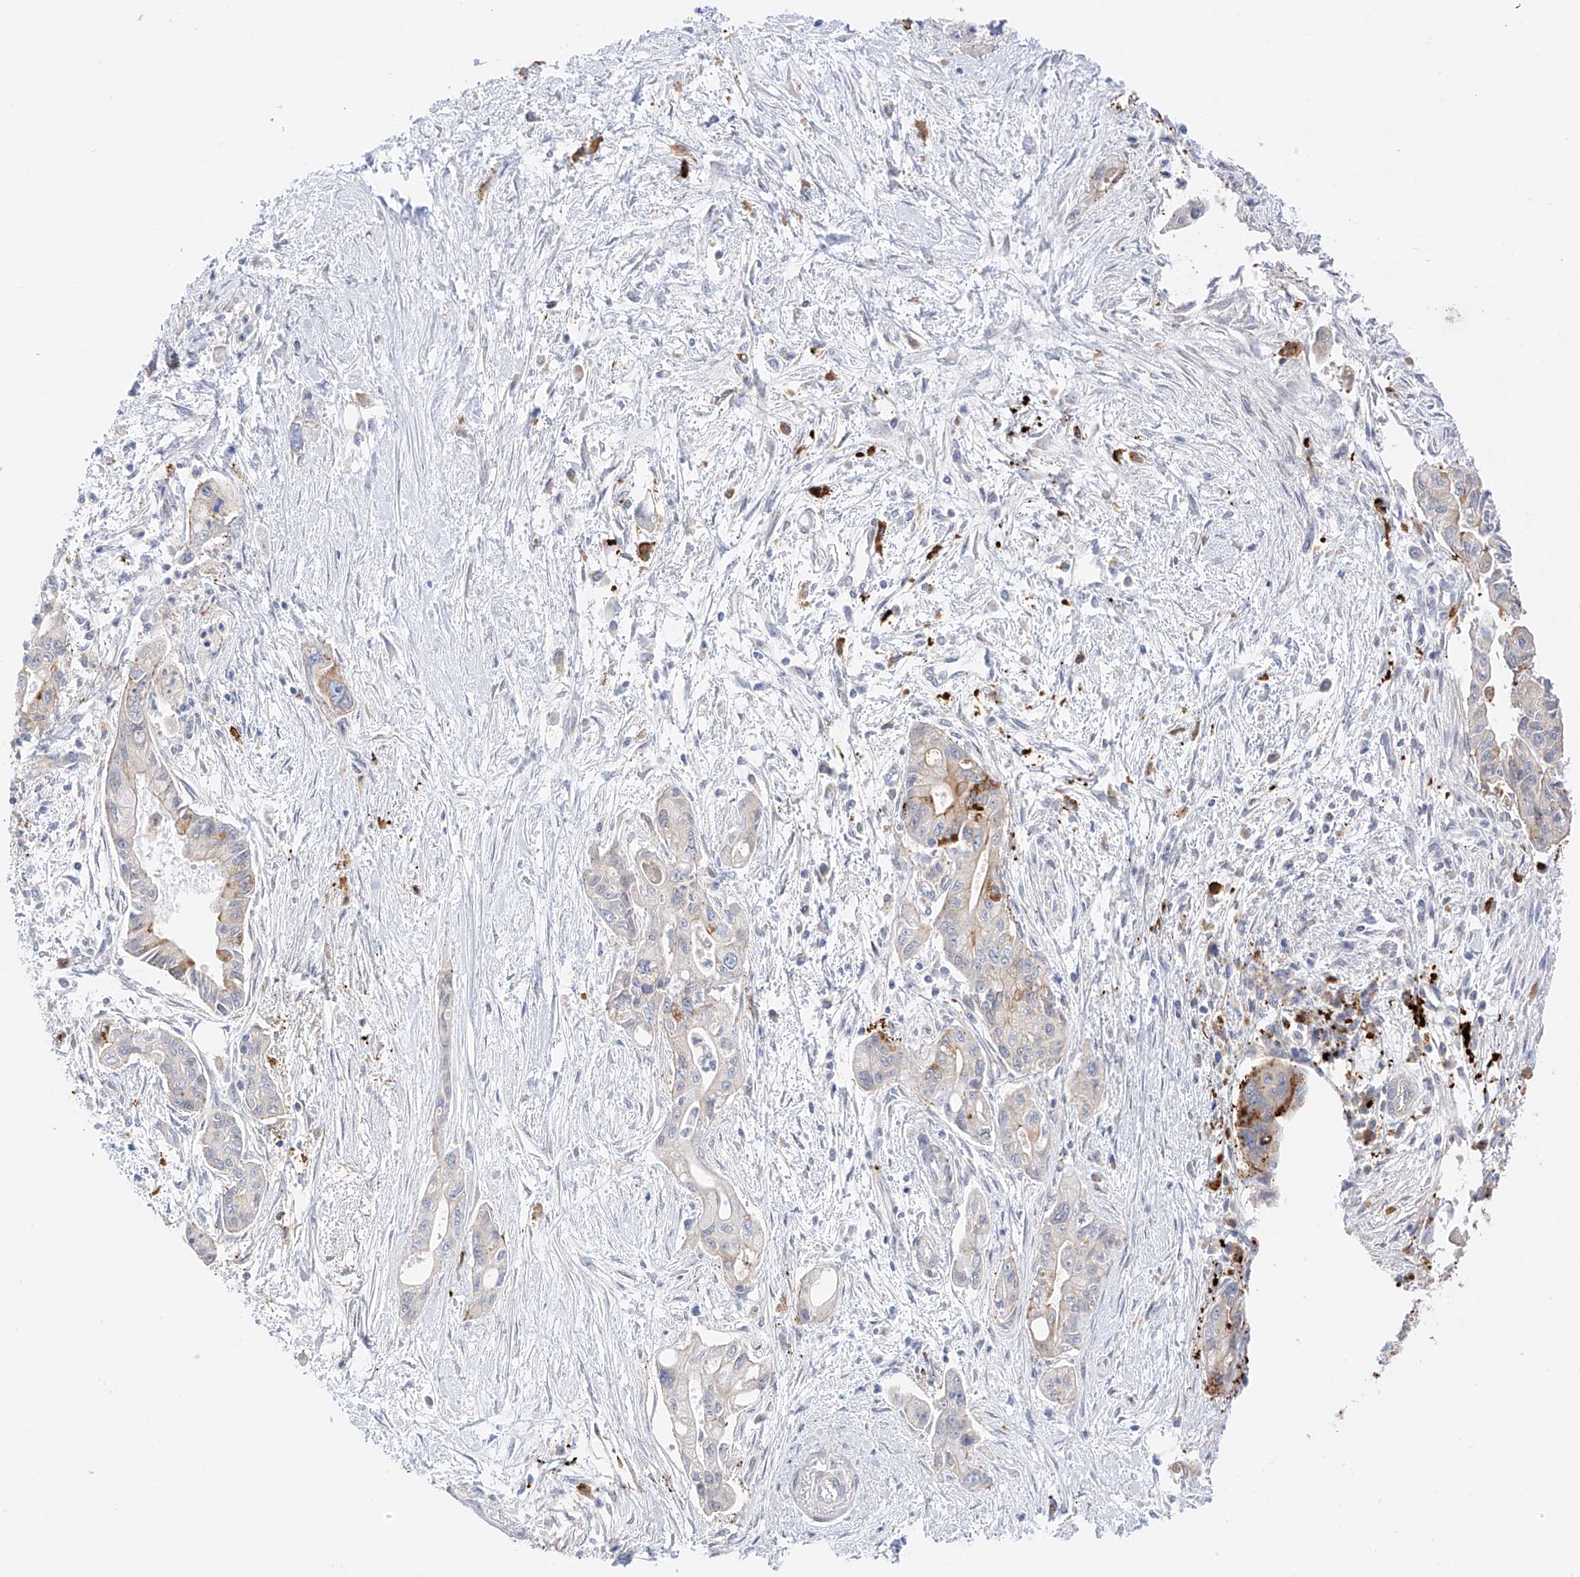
{"staining": {"intensity": "negative", "quantity": "none", "location": "none"}, "tissue": "pancreatic cancer", "cell_type": "Tumor cells", "image_type": "cancer", "snomed": [{"axis": "morphology", "description": "Adenocarcinoma, NOS"}, {"axis": "topography", "description": "Pancreas"}], "caption": "Tumor cells show no significant protein positivity in pancreatic adenocarcinoma.", "gene": "PCYOX1", "patient": {"sex": "male", "age": 70}}